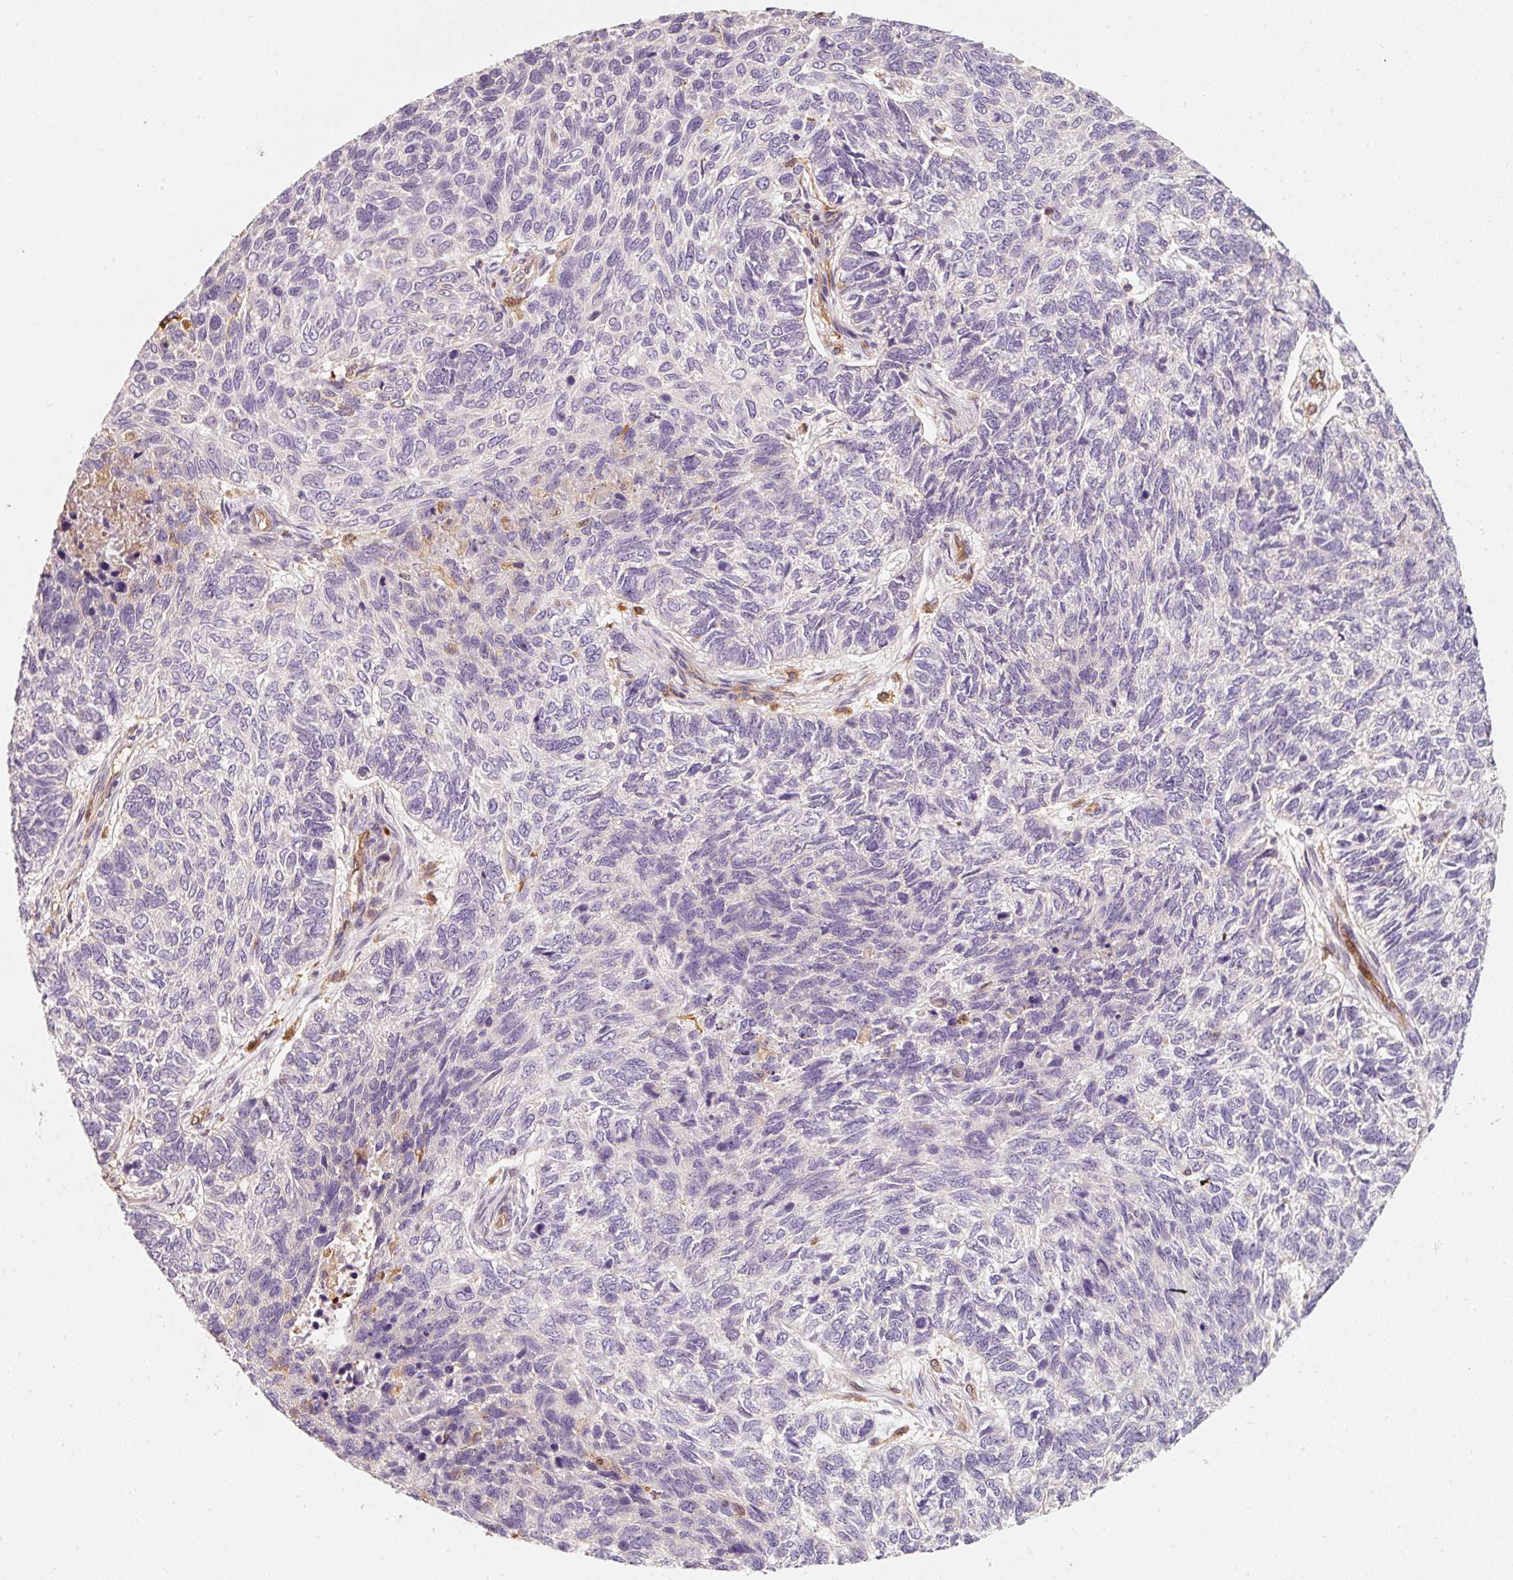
{"staining": {"intensity": "negative", "quantity": "none", "location": "none"}, "tissue": "skin cancer", "cell_type": "Tumor cells", "image_type": "cancer", "snomed": [{"axis": "morphology", "description": "Basal cell carcinoma"}, {"axis": "topography", "description": "Skin"}], "caption": "Immunohistochemistry (IHC) of skin cancer (basal cell carcinoma) exhibits no positivity in tumor cells.", "gene": "IQGAP2", "patient": {"sex": "female", "age": 65}}